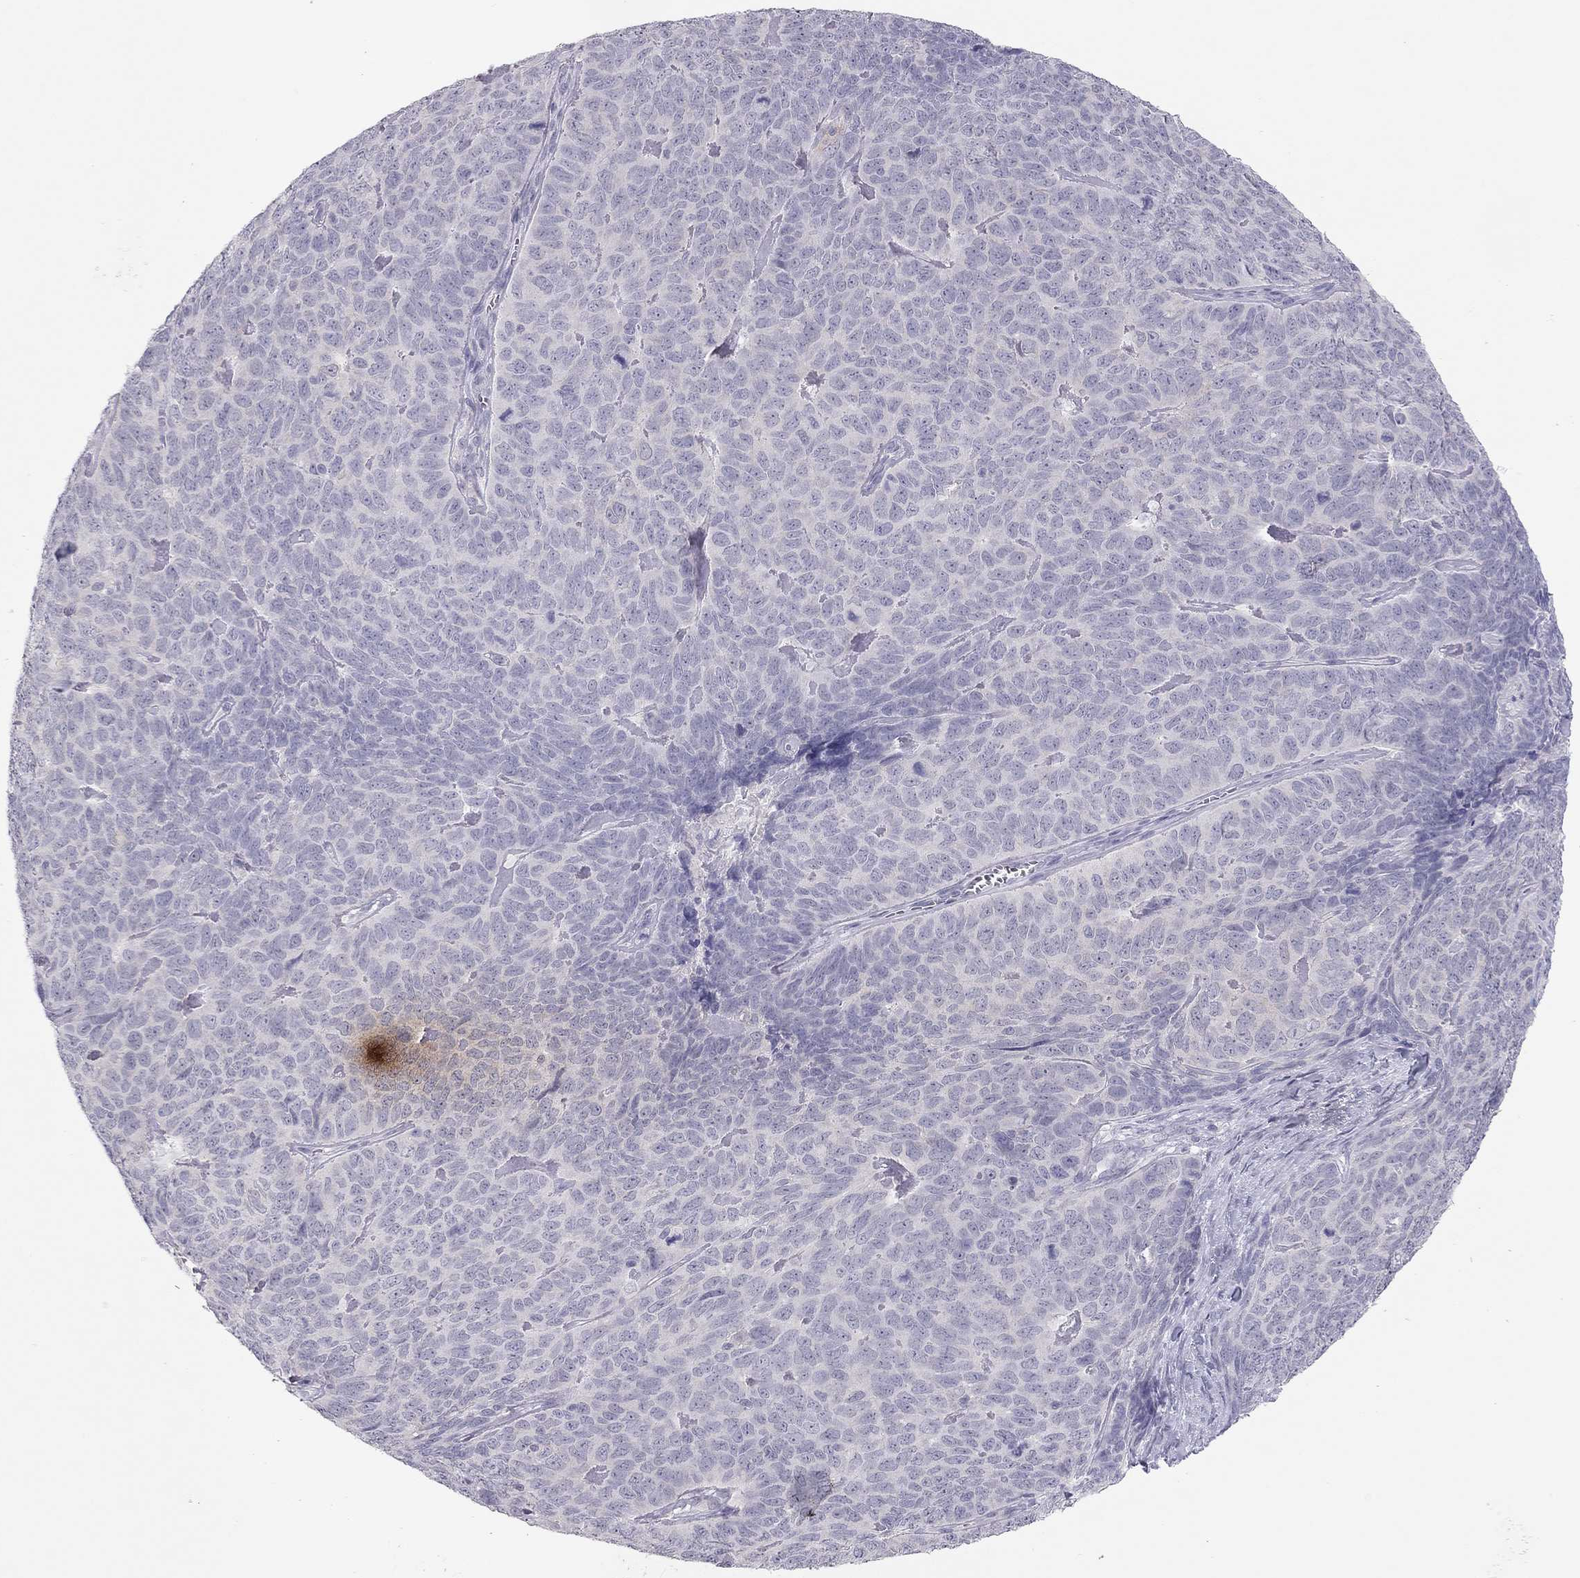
{"staining": {"intensity": "negative", "quantity": "none", "location": "none"}, "tissue": "skin cancer", "cell_type": "Tumor cells", "image_type": "cancer", "snomed": [{"axis": "morphology", "description": "Squamous cell carcinoma, NOS"}, {"axis": "topography", "description": "Skin"}, {"axis": "topography", "description": "Anal"}], "caption": "IHC micrograph of skin squamous cell carcinoma stained for a protein (brown), which demonstrates no expression in tumor cells.", "gene": "ADORA2A", "patient": {"sex": "female", "age": 51}}